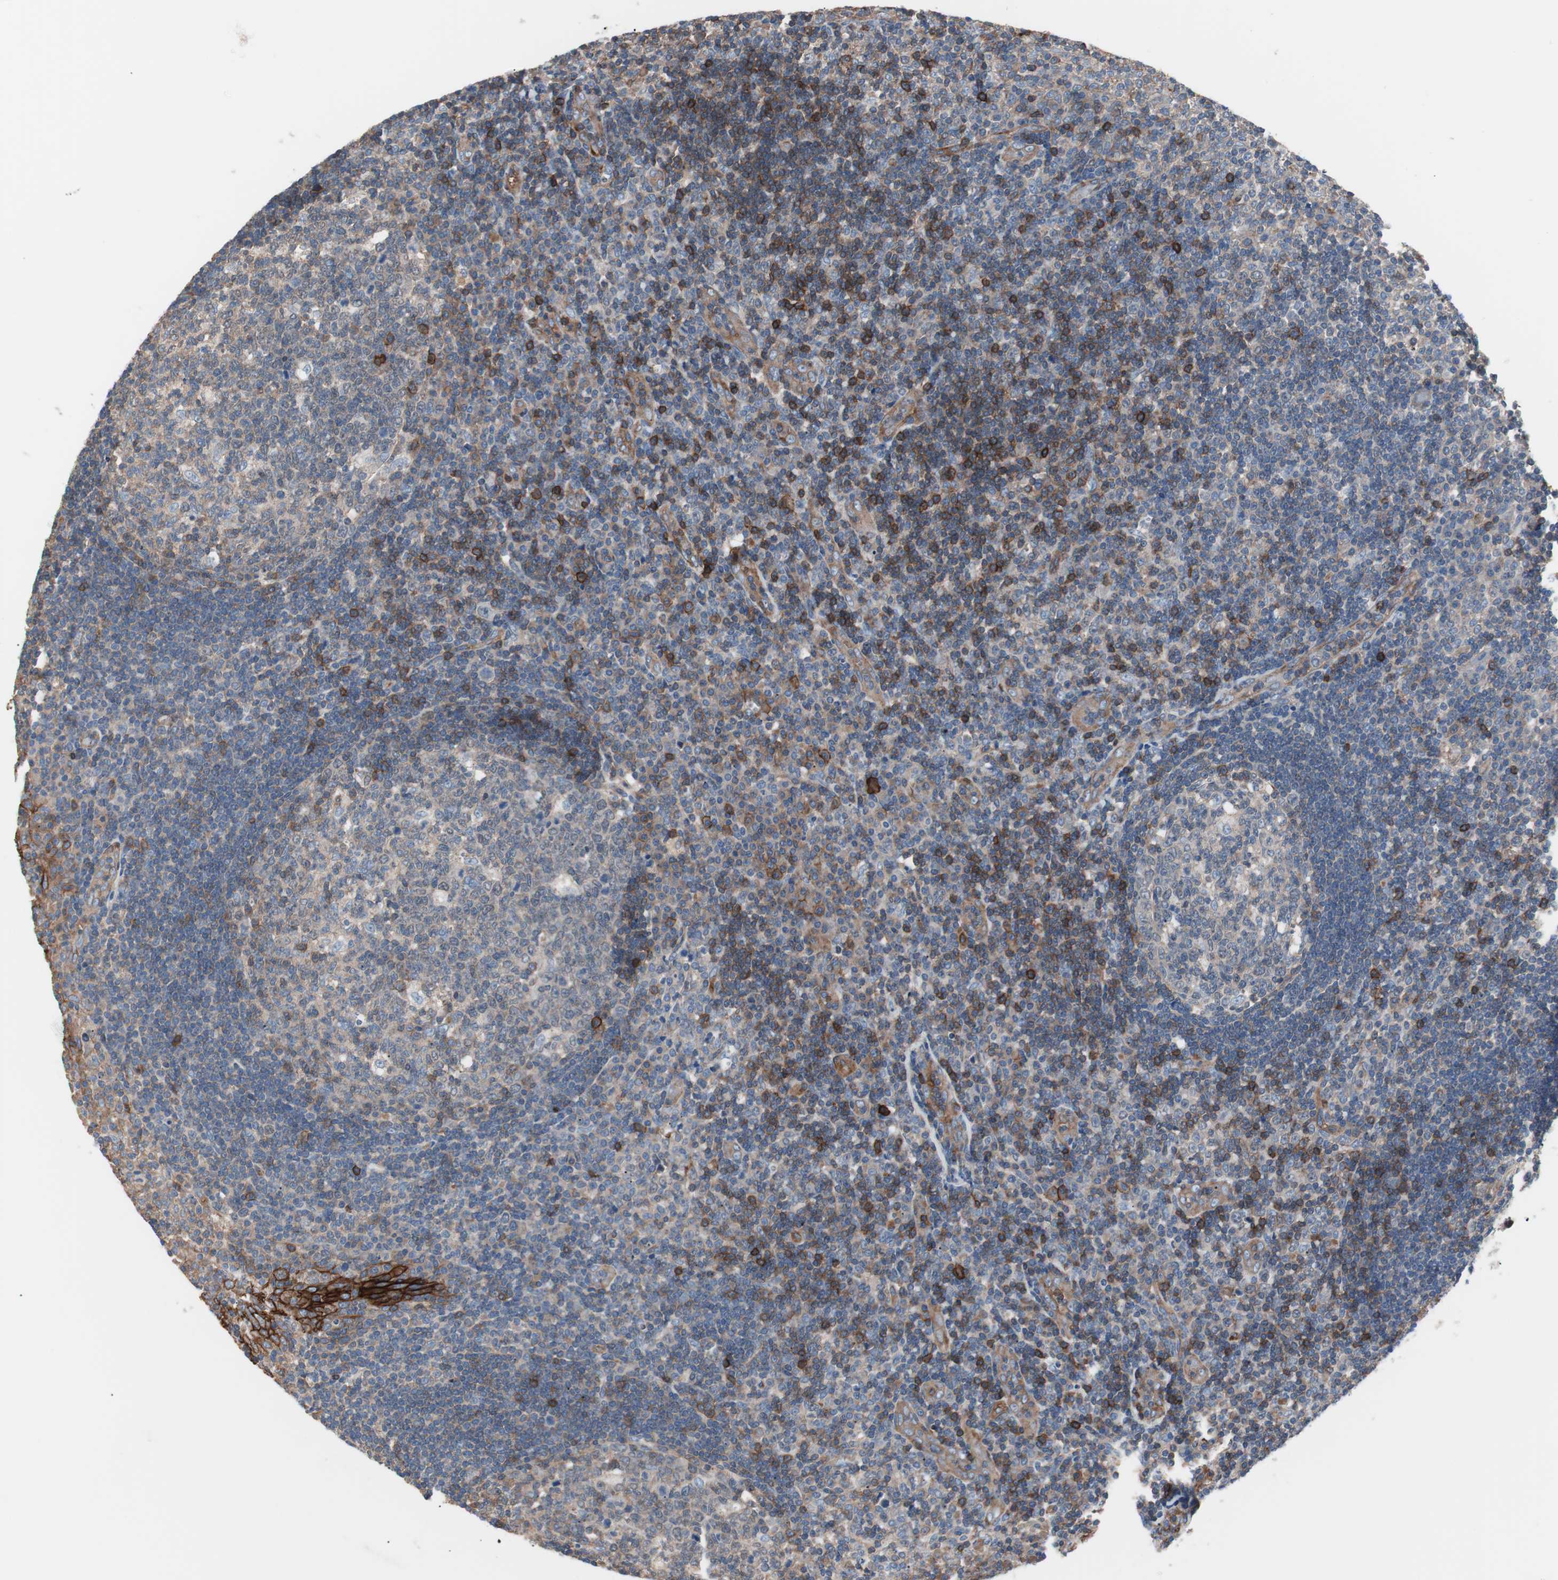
{"staining": {"intensity": "weak", "quantity": "<25%", "location": "cytoplasmic/membranous"}, "tissue": "tonsil", "cell_type": "Germinal center cells", "image_type": "normal", "snomed": [{"axis": "morphology", "description": "Normal tissue, NOS"}, {"axis": "topography", "description": "Tonsil"}], "caption": "This is an immunohistochemistry (IHC) histopathology image of benign tonsil. There is no positivity in germinal center cells.", "gene": "GPR160", "patient": {"sex": "female", "age": 40}}